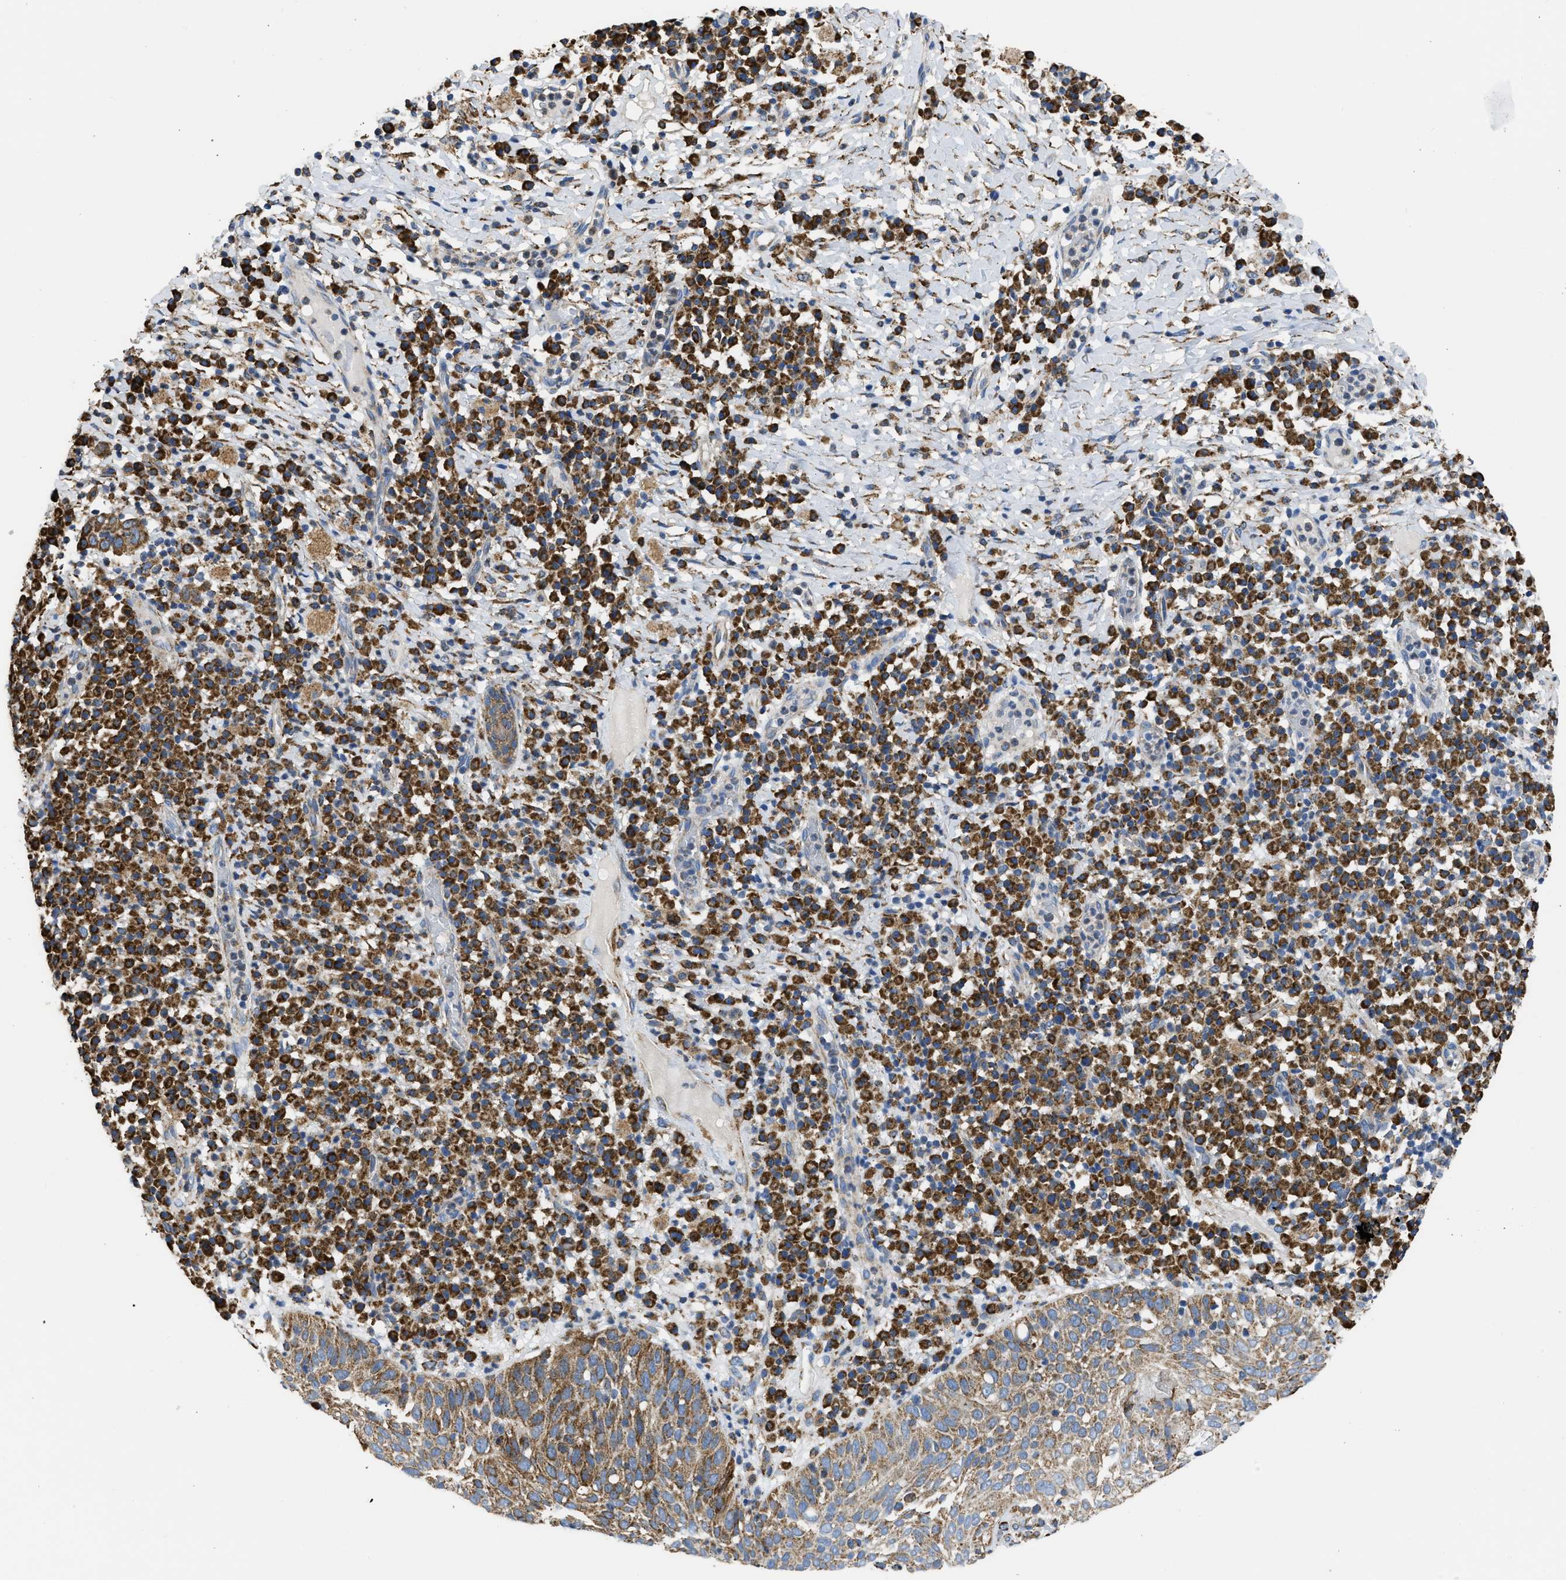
{"staining": {"intensity": "moderate", "quantity": ">75%", "location": "cytoplasmic/membranous"}, "tissue": "skin cancer", "cell_type": "Tumor cells", "image_type": "cancer", "snomed": [{"axis": "morphology", "description": "Squamous cell carcinoma in situ, NOS"}, {"axis": "morphology", "description": "Squamous cell carcinoma, NOS"}, {"axis": "topography", "description": "Skin"}], "caption": "Immunohistochemical staining of skin squamous cell carcinoma displays moderate cytoplasmic/membranous protein positivity in about >75% of tumor cells. (DAB IHC, brown staining for protein, blue staining for nuclei).", "gene": "CYCS", "patient": {"sex": "male", "age": 93}}